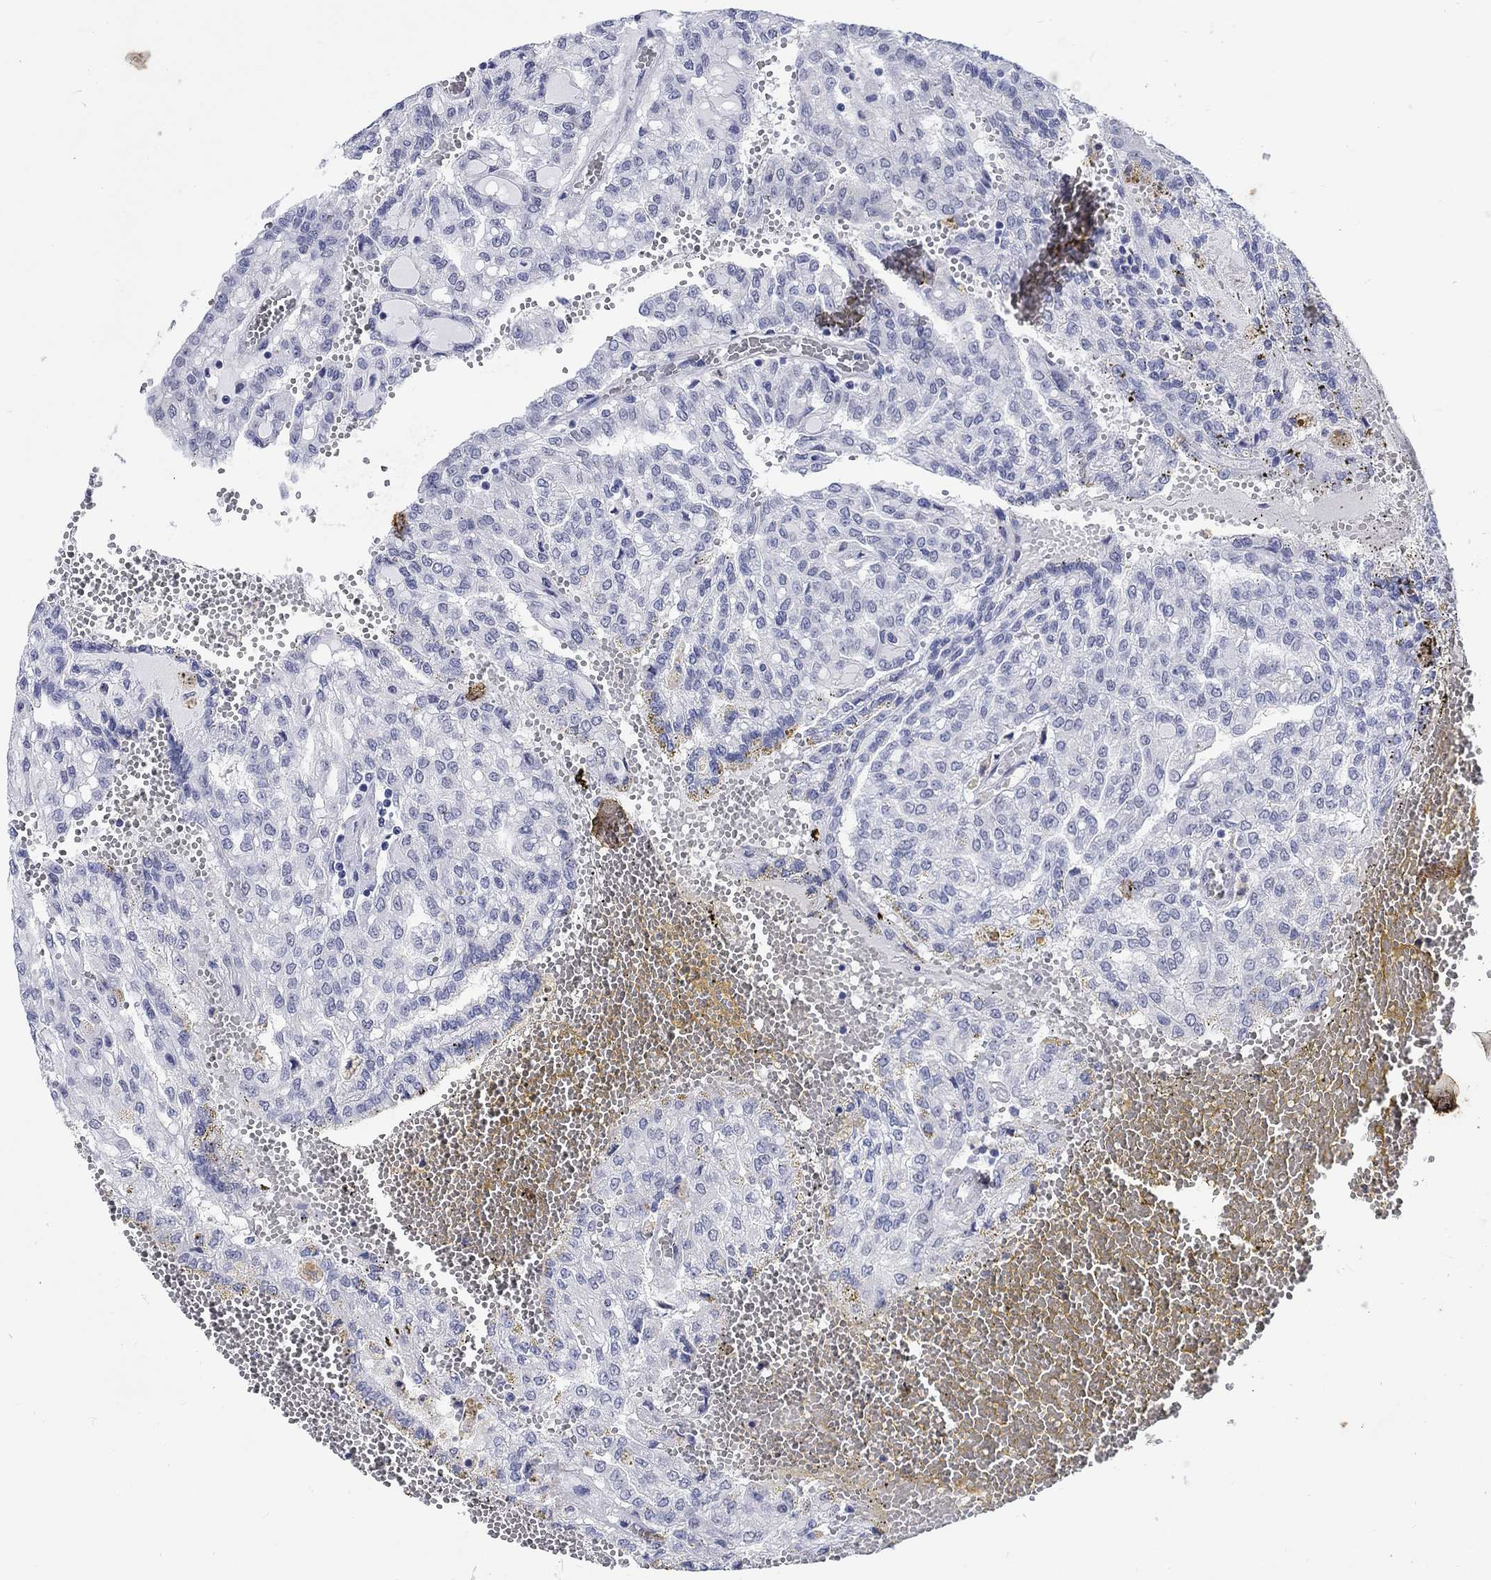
{"staining": {"intensity": "negative", "quantity": "none", "location": "none"}, "tissue": "renal cancer", "cell_type": "Tumor cells", "image_type": "cancer", "snomed": [{"axis": "morphology", "description": "Adenocarcinoma, NOS"}, {"axis": "topography", "description": "Kidney"}], "caption": "A photomicrograph of human adenocarcinoma (renal) is negative for staining in tumor cells.", "gene": "KRT76", "patient": {"sex": "male", "age": 63}}